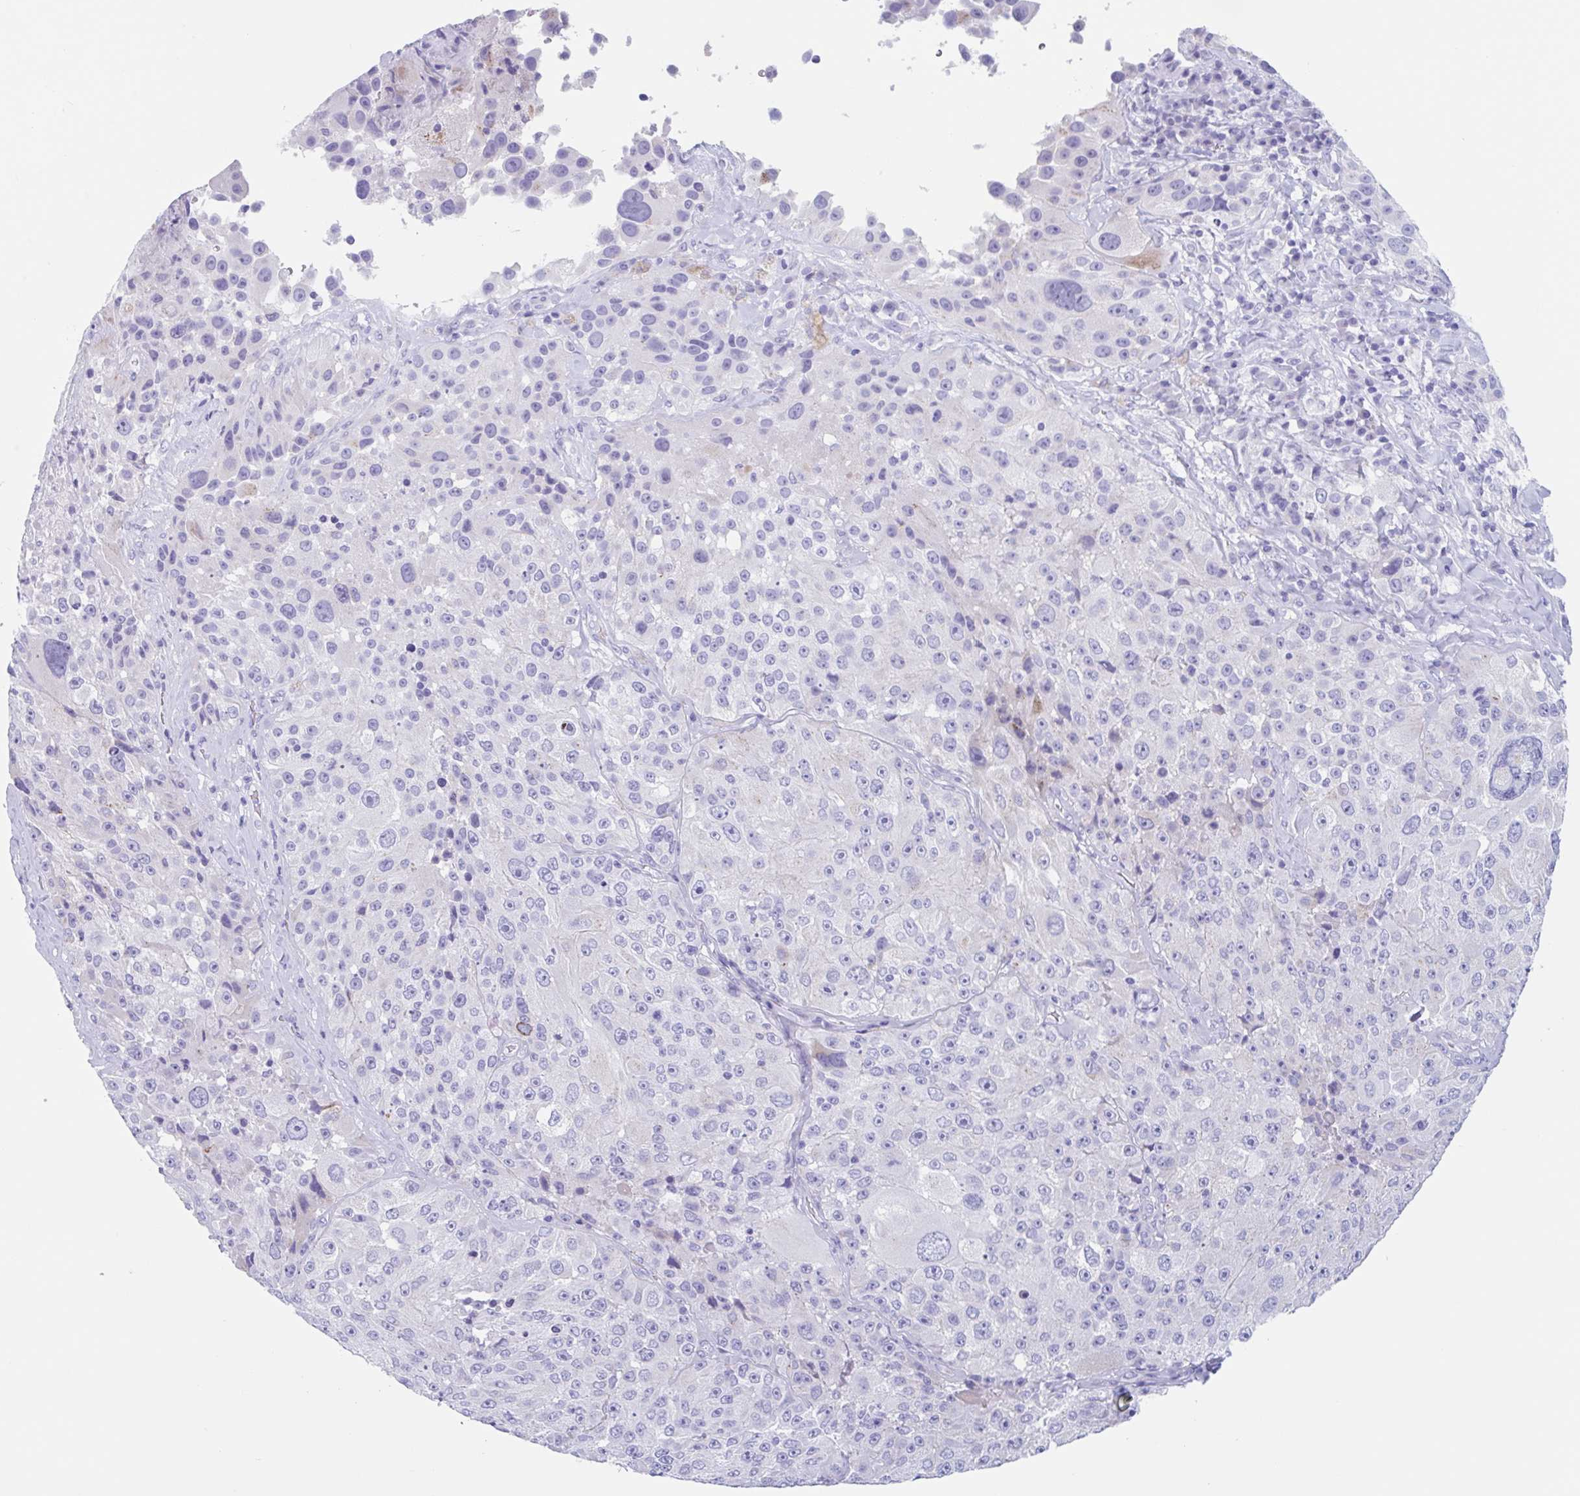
{"staining": {"intensity": "negative", "quantity": "none", "location": "none"}, "tissue": "melanoma", "cell_type": "Tumor cells", "image_type": "cancer", "snomed": [{"axis": "morphology", "description": "Malignant melanoma, Metastatic site"}, {"axis": "topography", "description": "Lymph node"}], "caption": "A high-resolution photomicrograph shows IHC staining of melanoma, which shows no significant expression in tumor cells.", "gene": "CPTP", "patient": {"sex": "male", "age": 62}}